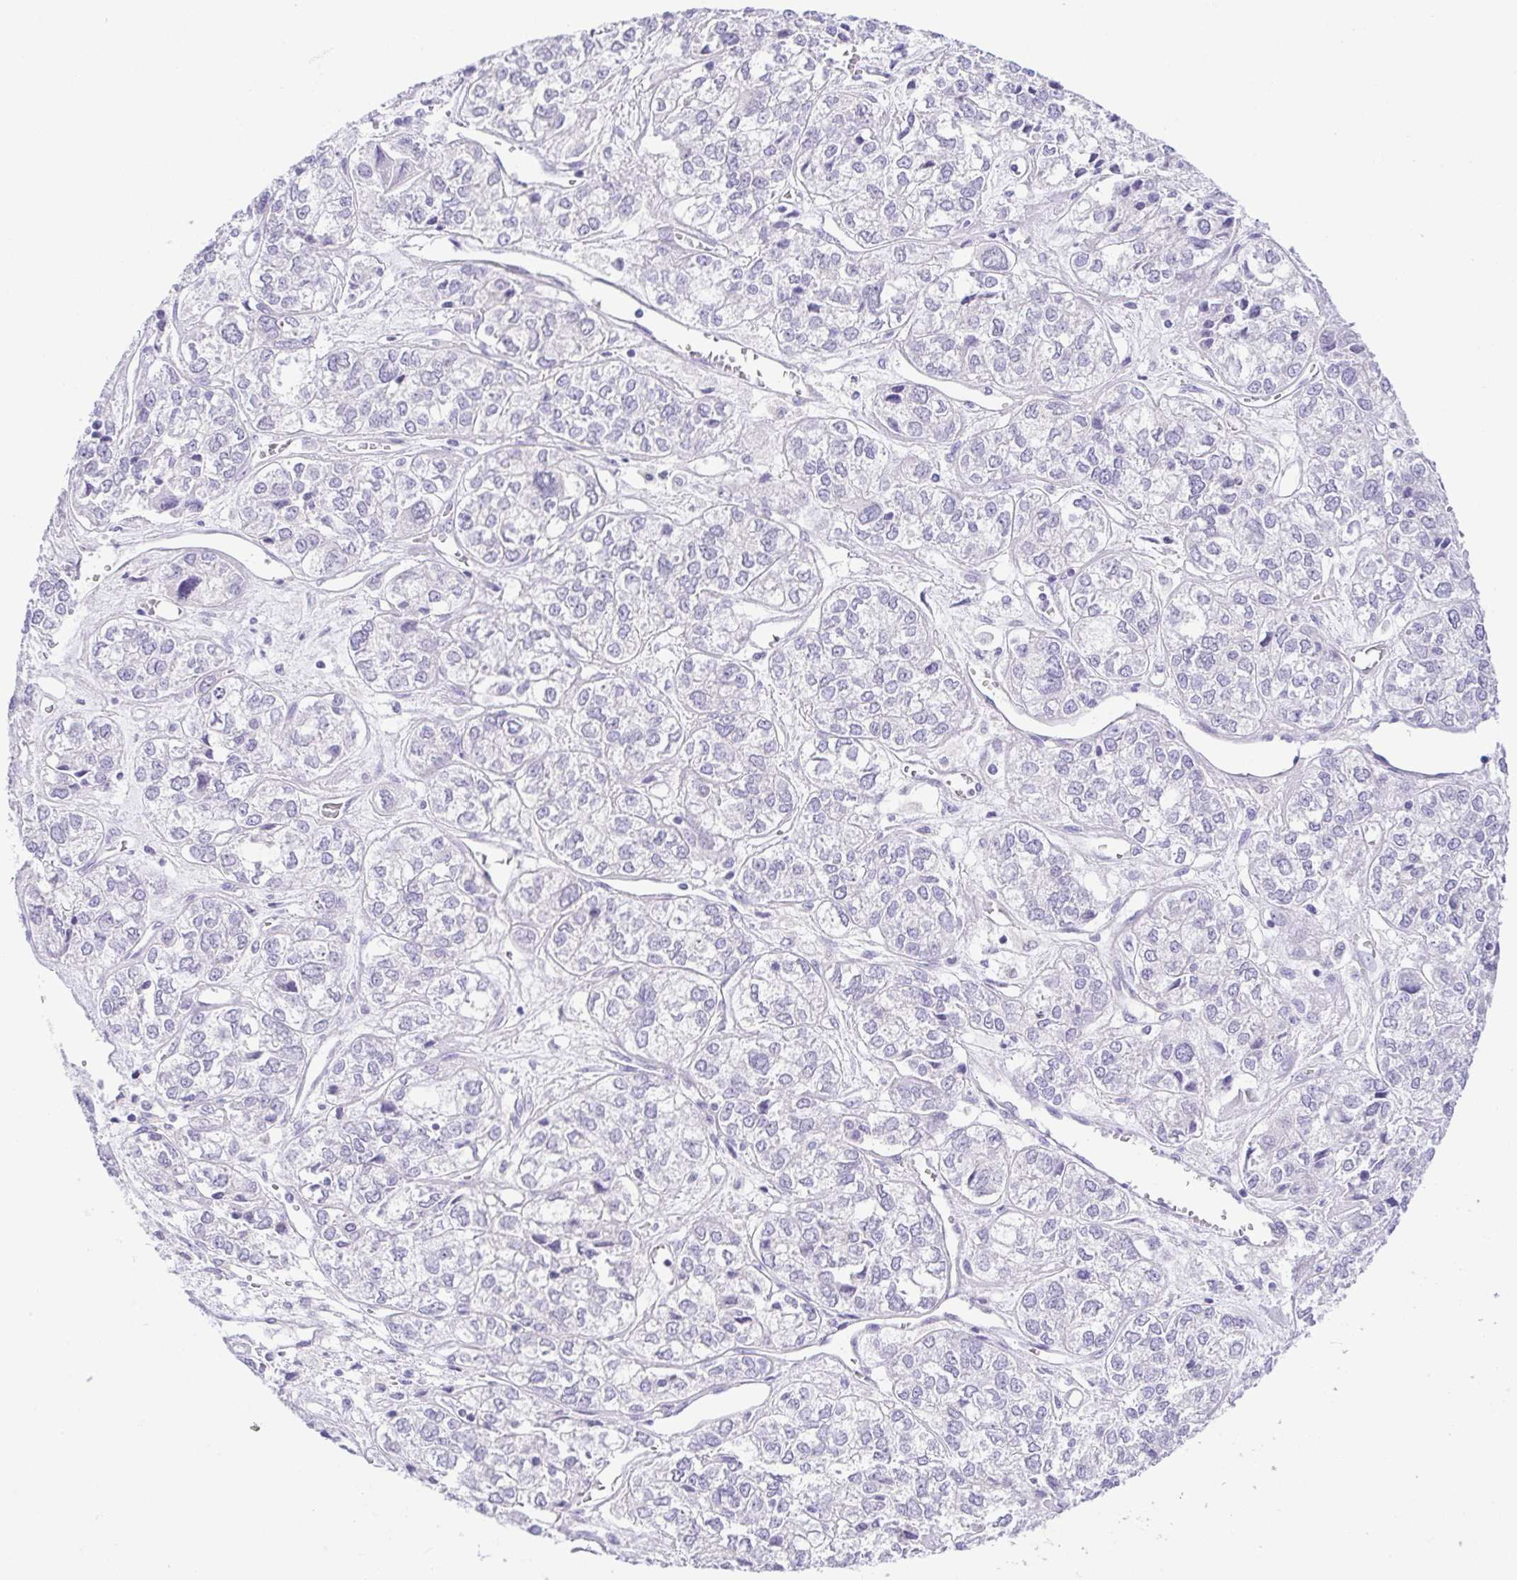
{"staining": {"intensity": "negative", "quantity": "none", "location": "none"}, "tissue": "ovarian cancer", "cell_type": "Tumor cells", "image_type": "cancer", "snomed": [{"axis": "morphology", "description": "Carcinoma, endometroid"}, {"axis": "topography", "description": "Ovary"}], "caption": "Tumor cells show no significant staining in ovarian cancer (endometroid carcinoma).", "gene": "KRTDAP", "patient": {"sex": "female", "age": 64}}